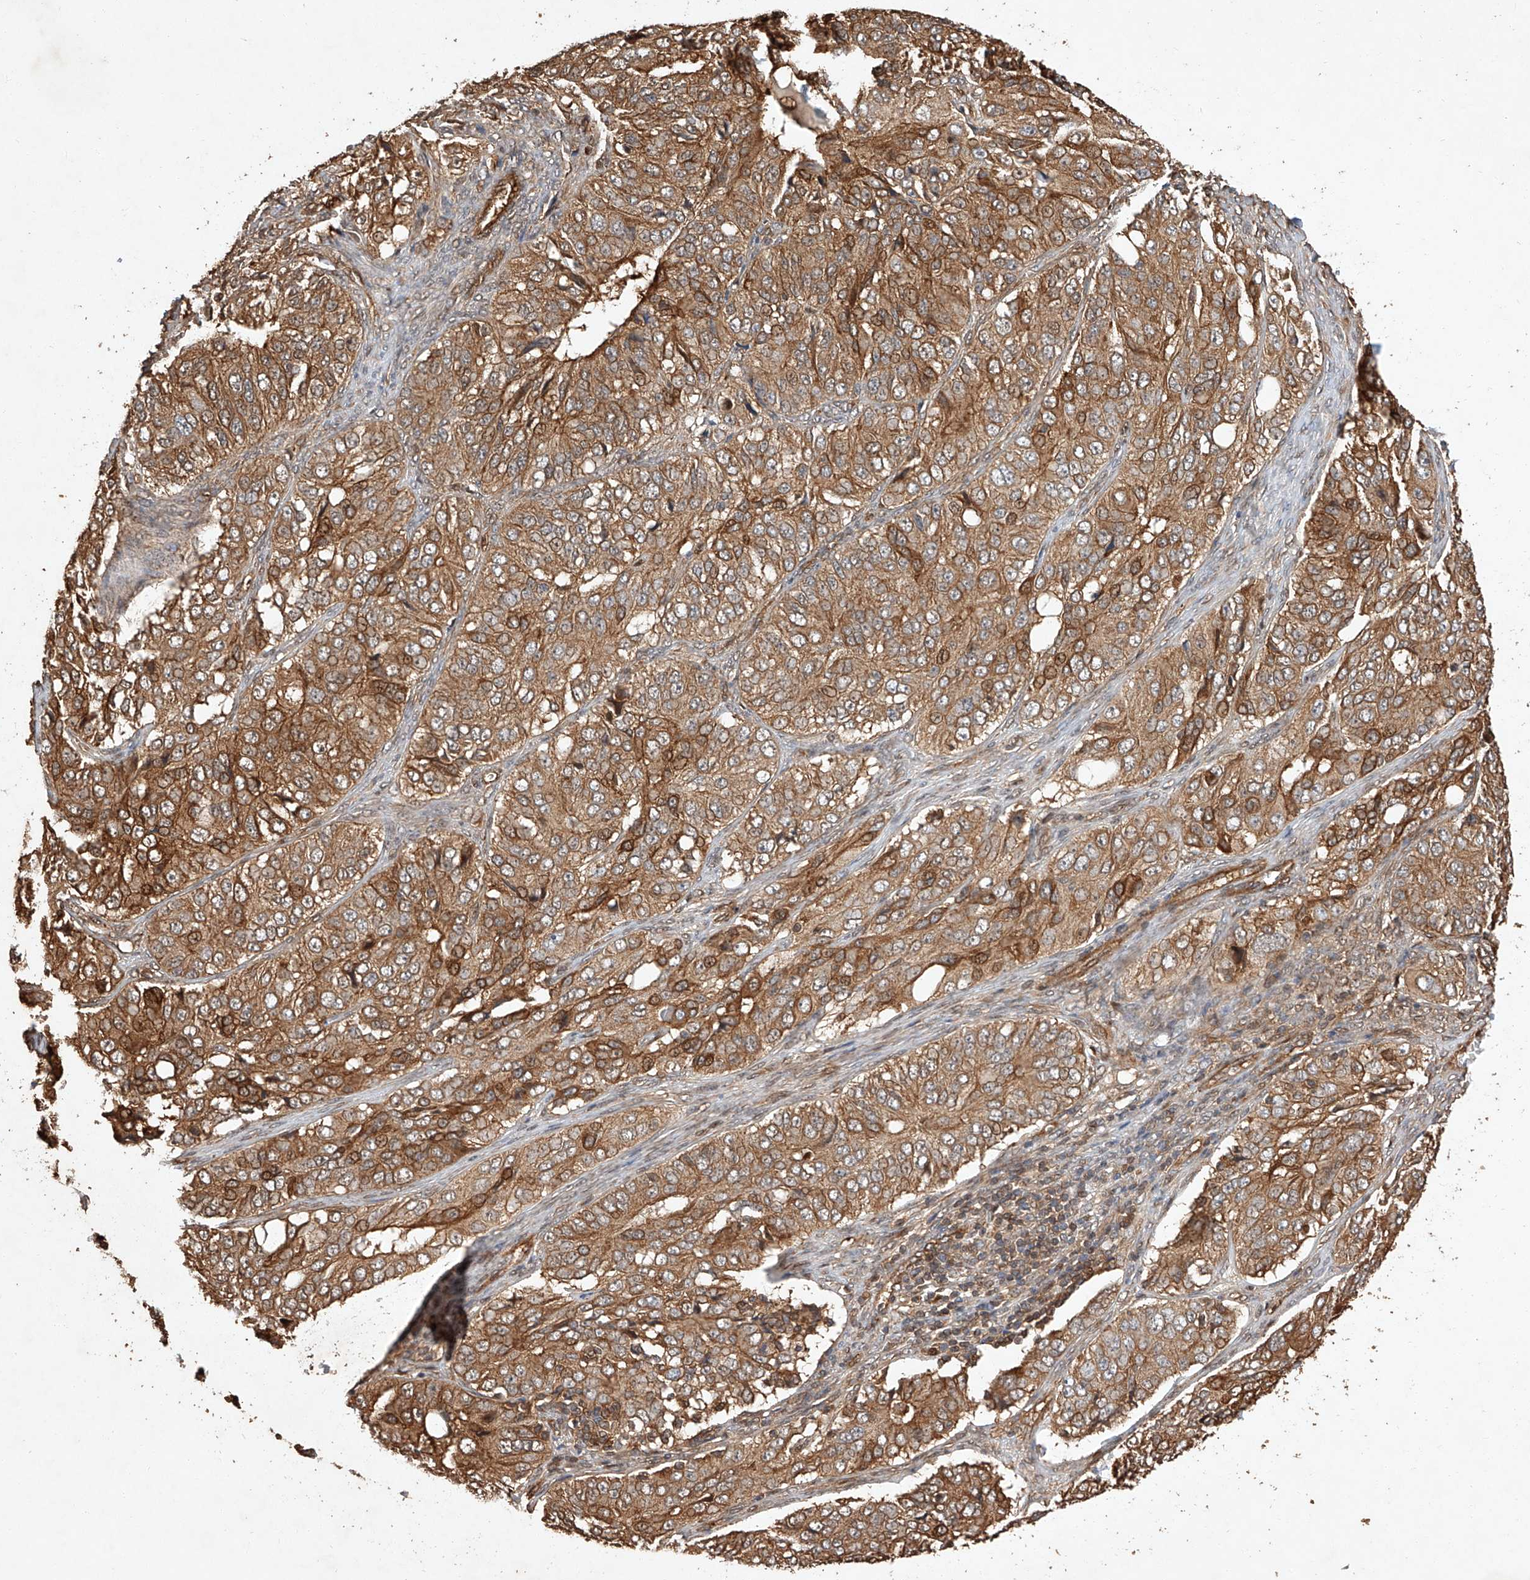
{"staining": {"intensity": "moderate", "quantity": ">75%", "location": "cytoplasmic/membranous"}, "tissue": "ovarian cancer", "cell_type": "Tumor cells", "image_type": "cancer", "snomed": [{"axis": "morphology", "description": "Carcinoma, endometroid"}, {"axis": "topography", "description": "Ovary"}], "caption": "Human ovarian cancer (endometroid carcinoma) stained for a protein (brown) reveals moderate cytoplasmic/membranous positive staining in about >75% of tumor cells.", "gene": "GHDC", "patient": {"sex": "female", "age": 51}}